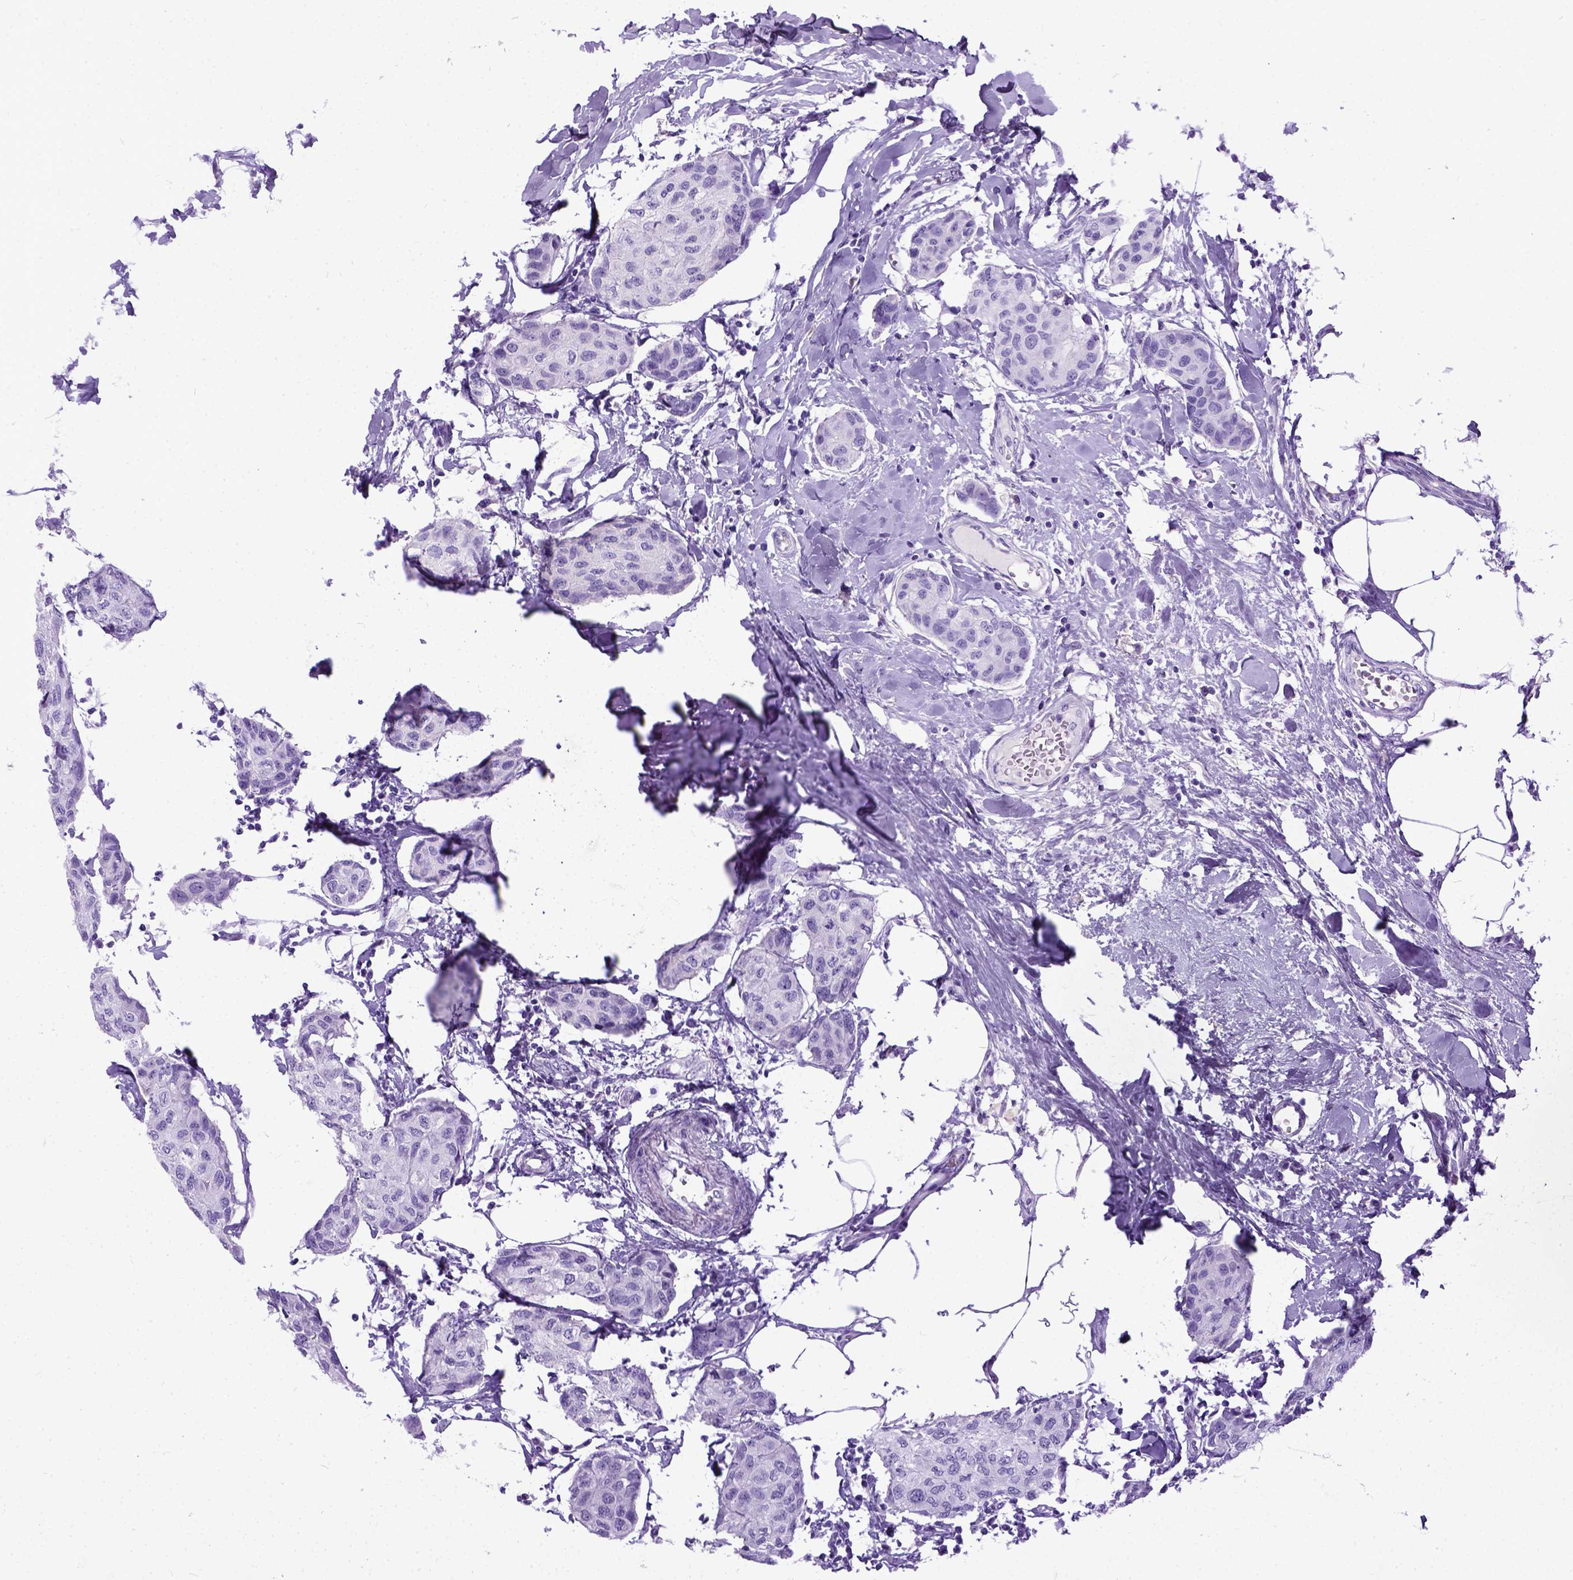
{"staining": {"intensity": "negative", "quantity": "none", "location": "none"}, "tissue": "breast cancer", "cell_type": "Tumor cells", "image_type": "cancer", "snomed": [{"axis": "morphology", "description": "Duct carcinoma"}, {"axis": "topography", "description": "Breast"}], "caption": "Human breast invasive ductal carcinoma stained for a protein using IHC demonstrates no positivity in tumor cells.", "gene": "IGF2", "patient": {"sex": "female", "age": 80}}